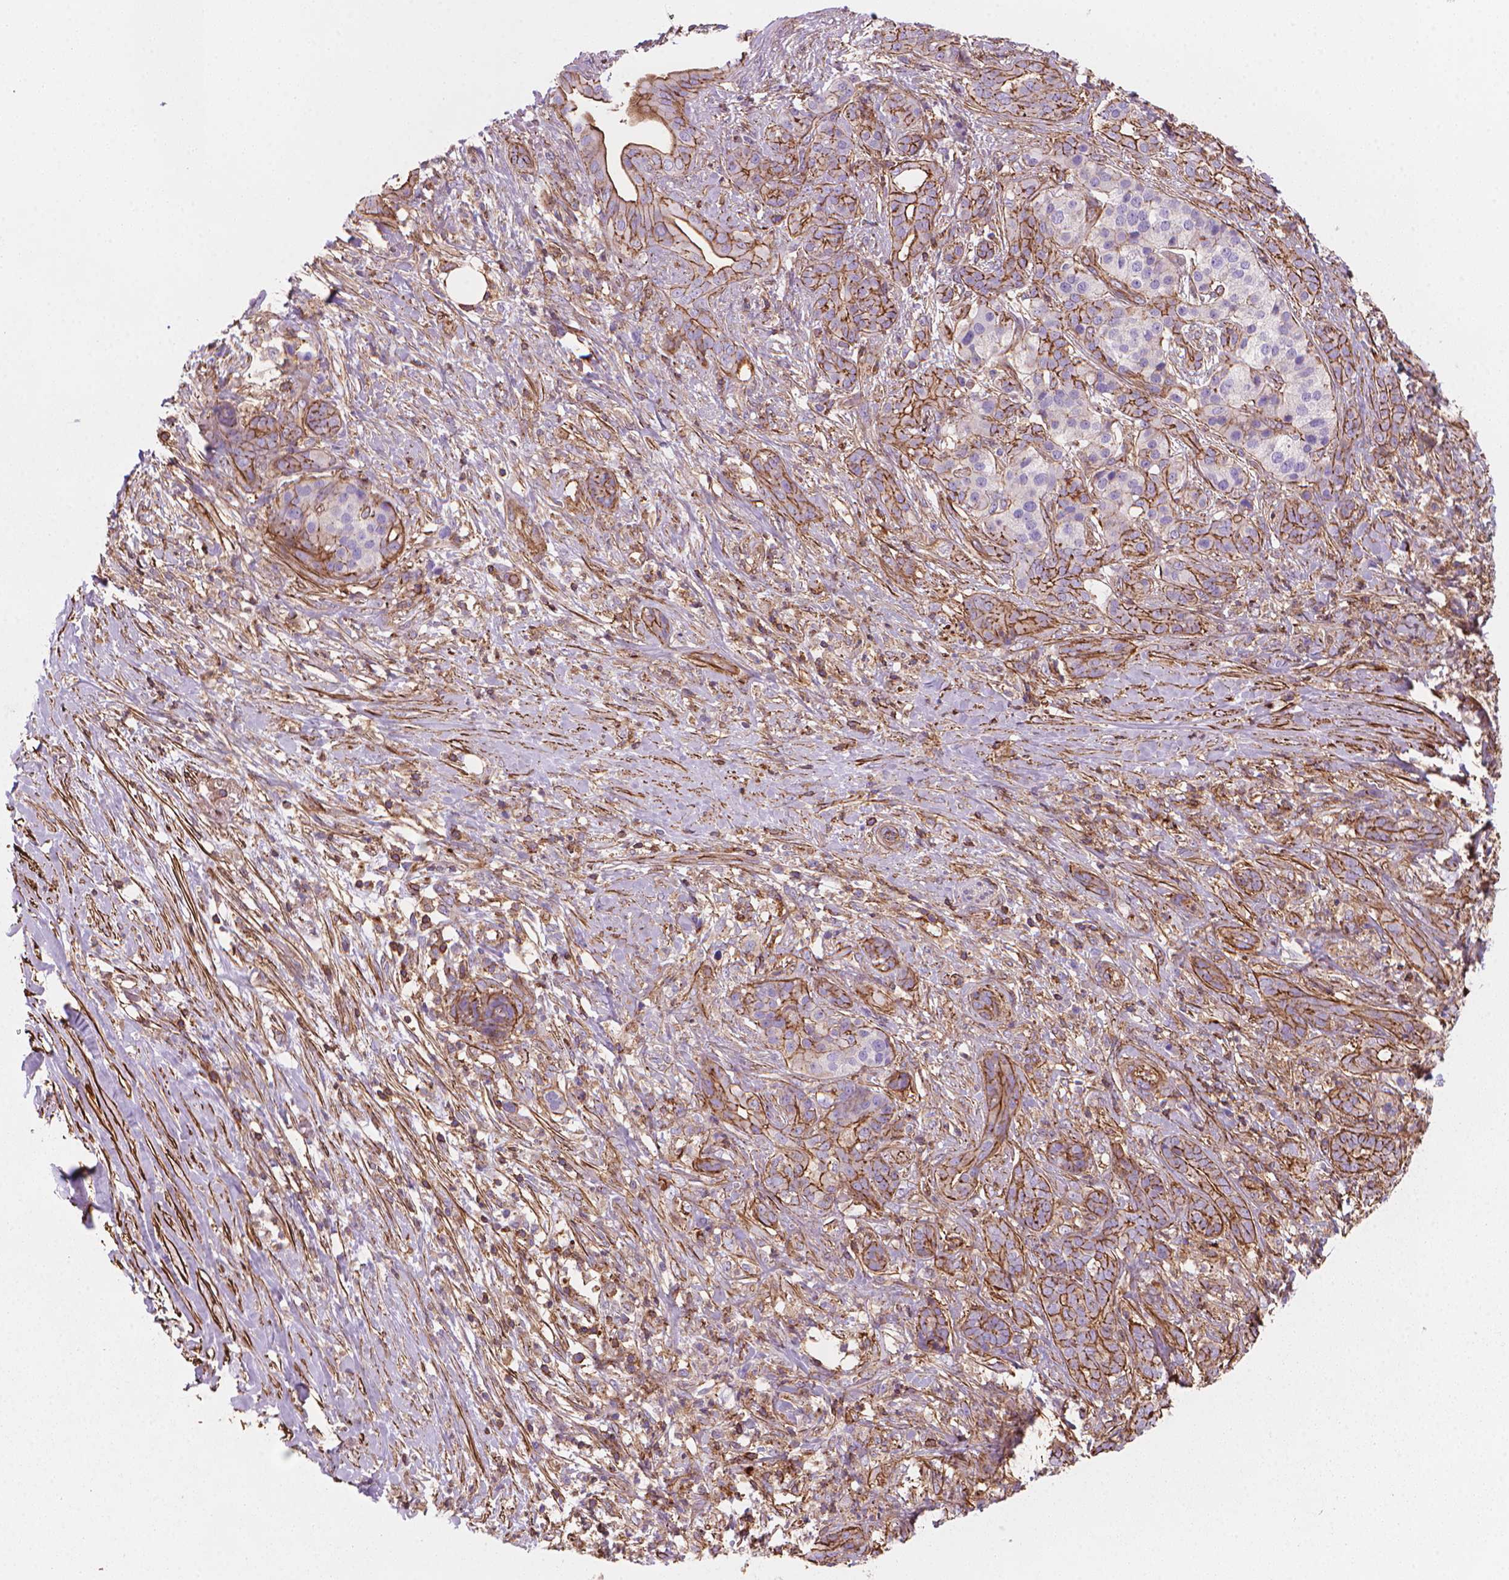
{"staining": {"intensity": "moderate", "quantity": ">75%", "location": "cytoplasmic/membranous"}, "tissue": "pancreatic cancer", "cell_type": "Tumor cells", "image_type": "cancer", "snomed": [{"axis": "morphology", "description": "Normal tissue, NOS"}, {"axis": "morphology", "description": "Inflammation, NOS"}, {"axis": "morphology", "description": "Adenocarcinoma, NOS"}, {"axis": "topography", "description": "Pancreas"}], "caption": "Human pancreatic cancer stained with a brown dye shows moderate cytoplasmic/membranous positive staining in about >75% of tumor cells.", "gene": "PATJ", "patient": {"sex": "male", "age": 57}}